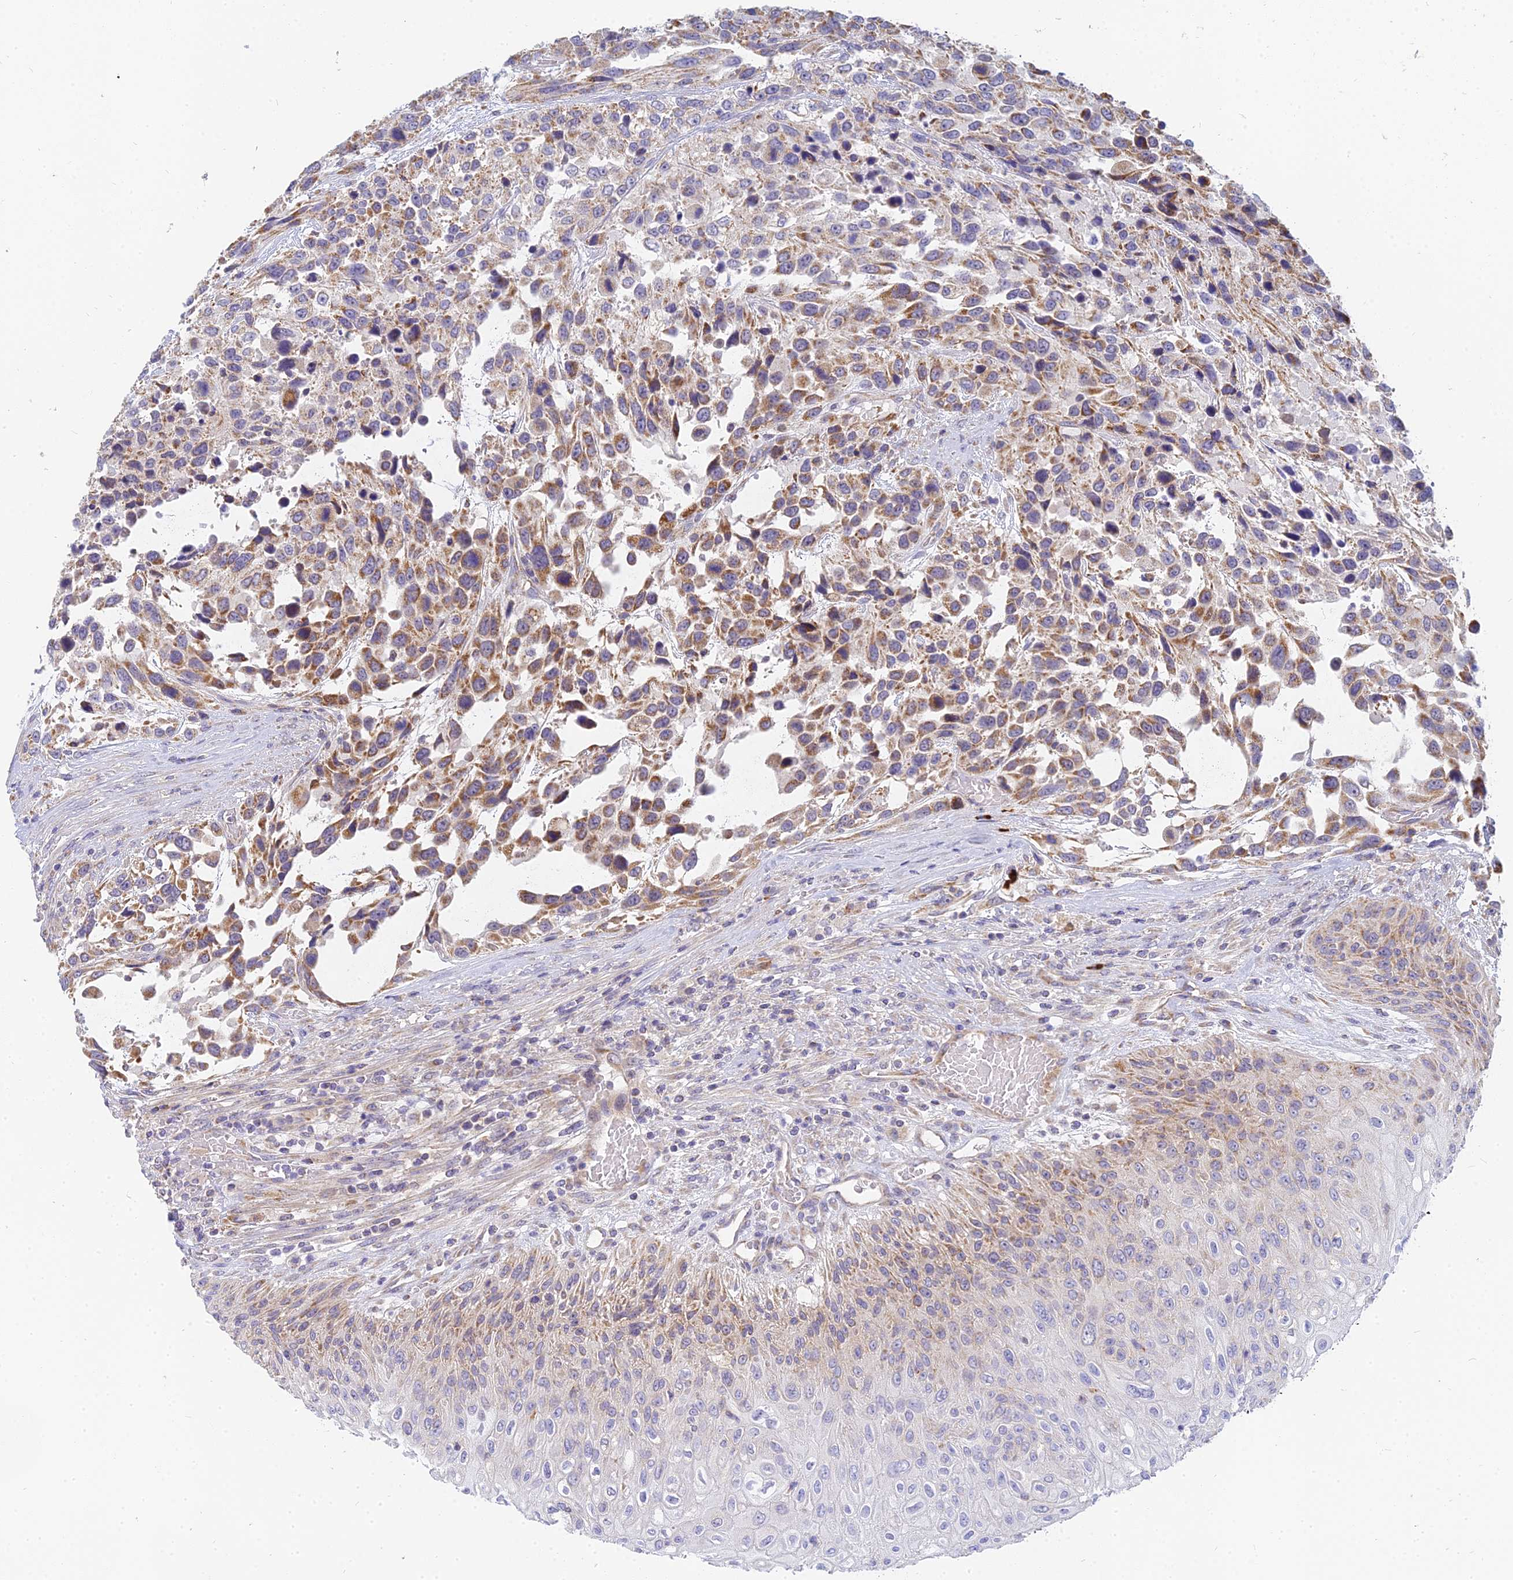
{"staining": {"intensity": "moderate", "quantity": ">75%", "location": "cytoplasmic/membranous"}, "tissue": "urothelial cancer", "cell_type": "Tumor cells", "image_type": "cancer", "snomed": [{"axis": "morphology", "description": "Urothelial carcinoma, High grade"}, {"axis": "topography", "description": "Urinary bladder"}], "caption": "The immunohistochemical stain shows moderate cytoplasmic/membranous expression in tumor cells of high-grade urothelial carcinoma tissue.", "gene": "MRPL15", "patient": {"sex": "female", "age": 70}}